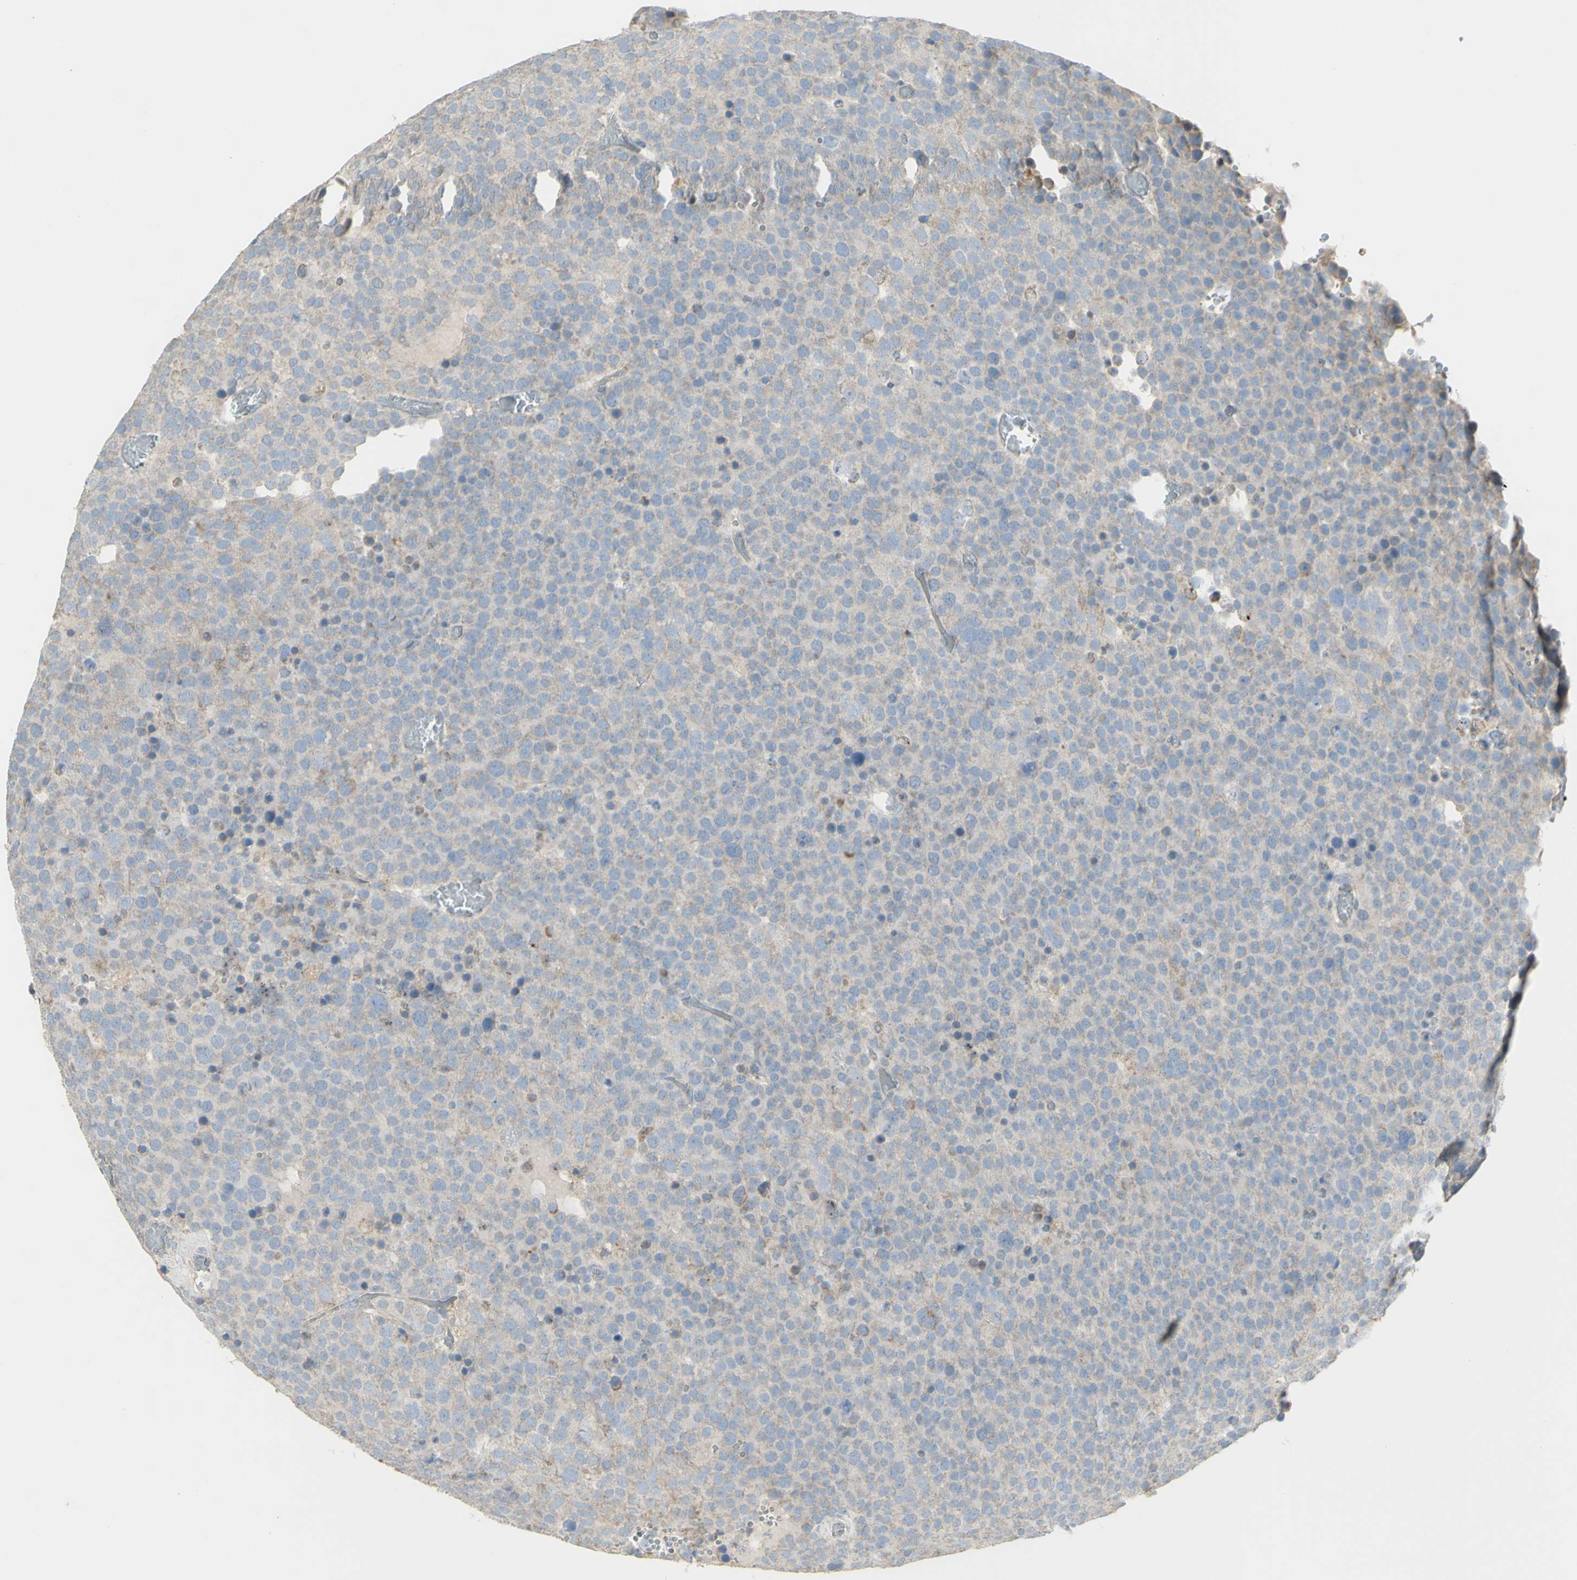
{"staining": {"intensity": "negative", "quantity": "none", "location": "none"}, "tissue": "testis cancer", "cell_type": "Tumor cells", "image_type": "cancer", "snomed": [{"axis": "morphology", "description": "Seminoma, NOS"}, {"axis": "topography", "description": "Testis"}], "caption": "Seminoma (testis) was stained to show a protein in brown. There is no significant staining in tumor cells.", "gene": "CNTNAP1", "patient": {"sex": "male", "age": 71}}